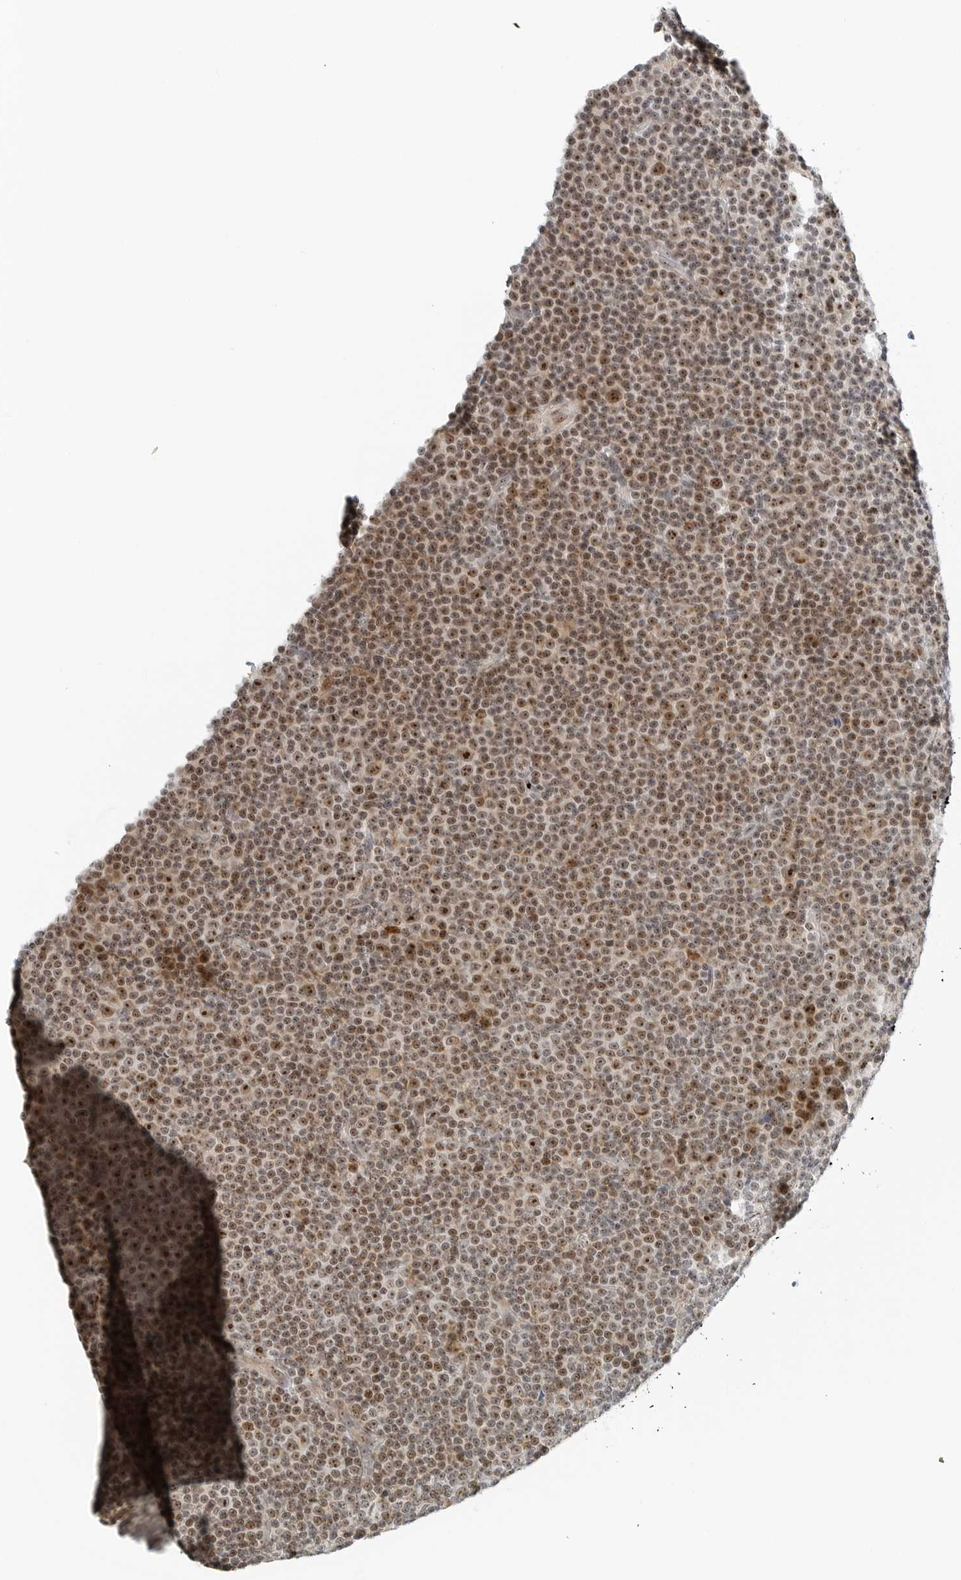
{"staining": {"intensity": "moderate", "quantity": "25%-75%", "location": "nuclear"}, "tissue": "lymphoma", "cell_type": "Tumor cells", "image_type": "cancer", "snomed": [{"axis": "morphology", "description": "Malignant lymphoma, non-Hodgkin's type, Low grade"}, {"axis": "topography", "description": "Lymph node"}], "caption": "A brown stain shows moderate nuclear positivity of a protein in low-grade malignant lymphoma, non-Hodgkin's type tumor cells.", "gene": "RIMKLA", "patient": {"sex": "female", "age": 67}}